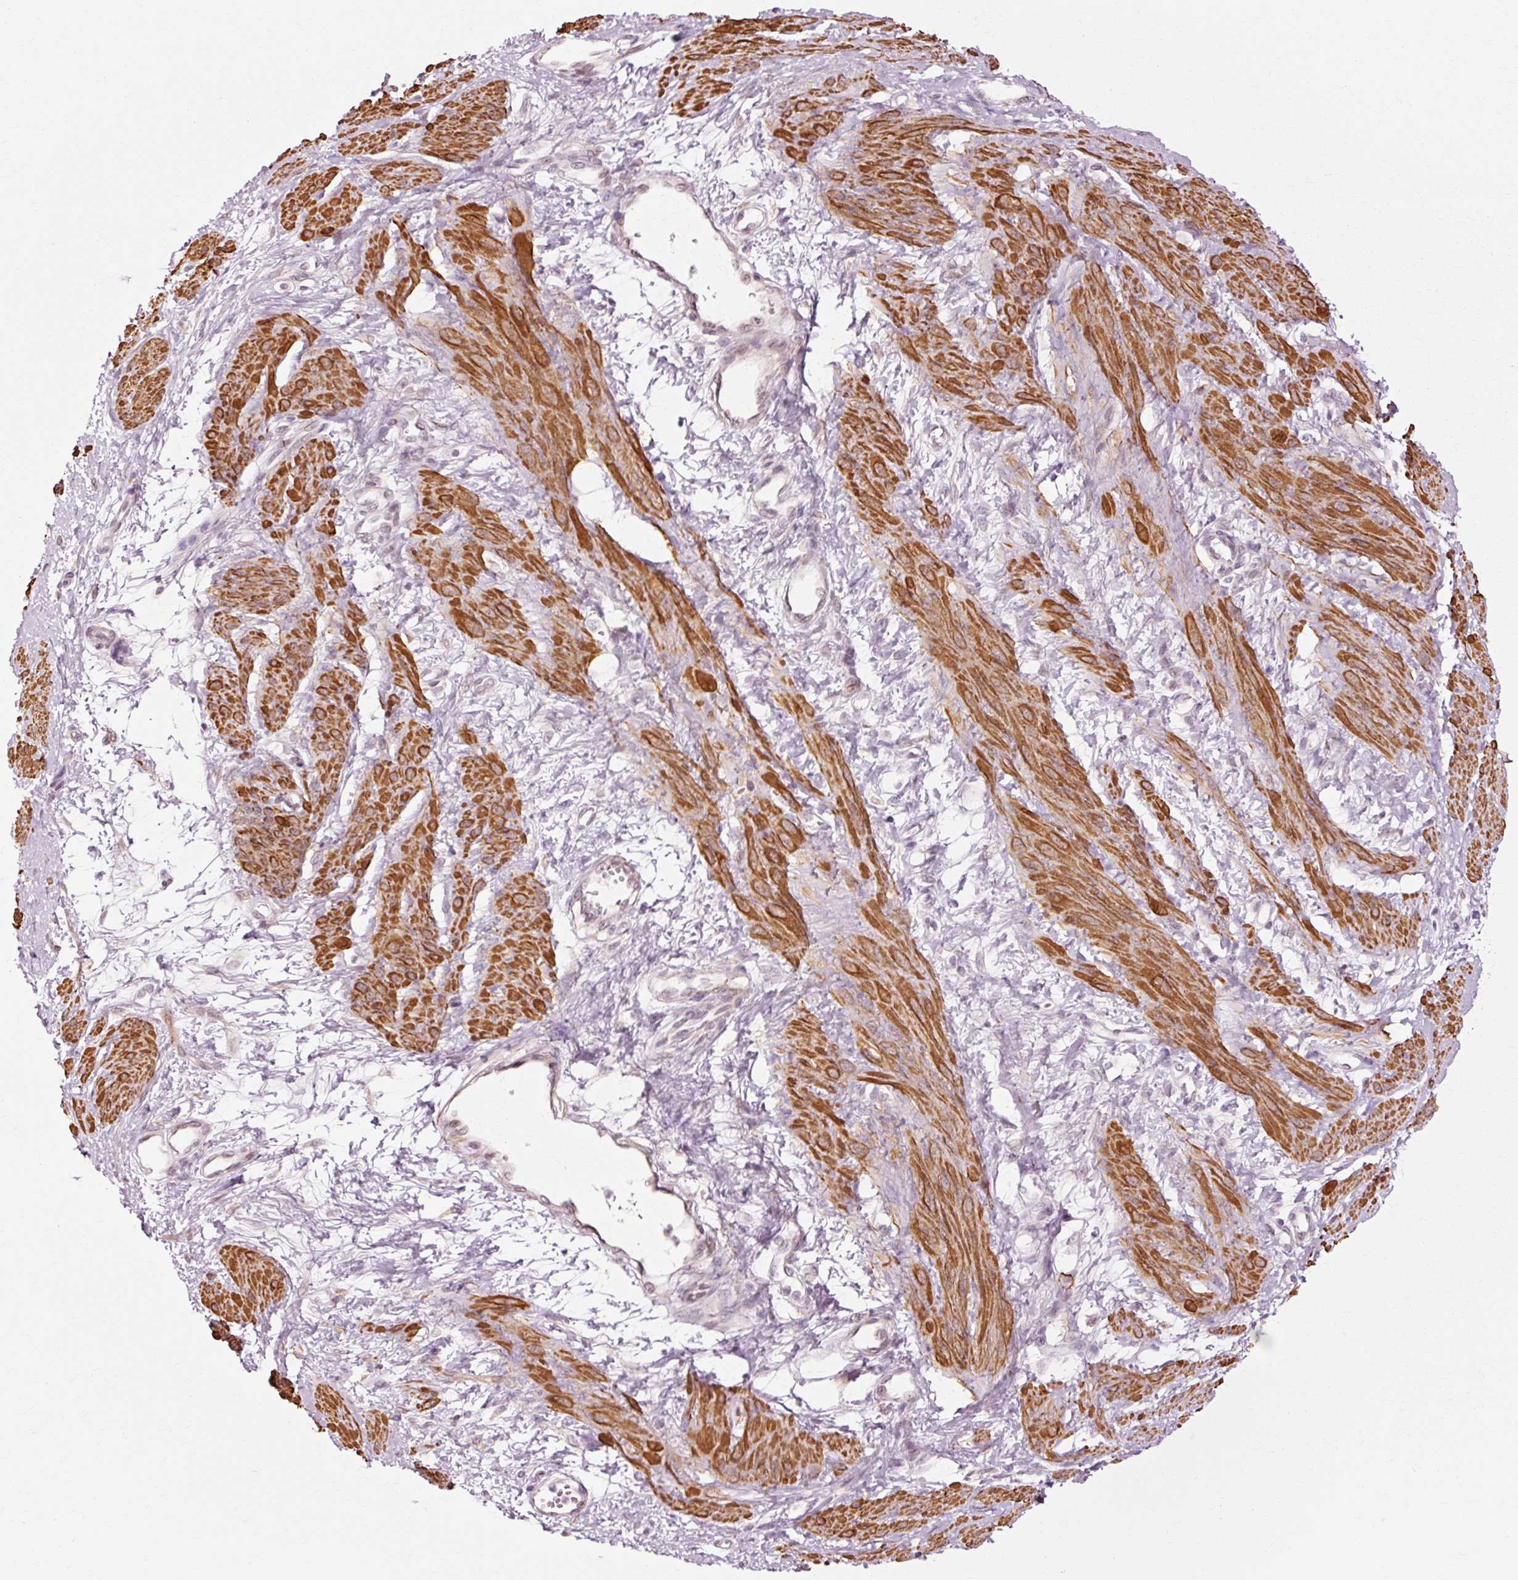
{"staining": {"intensity": "moderate", "quantity": ">75%", "location": "cytoplasmic/membranous"}, "tissue": "smooth muscle", "cell_type": "Smooth muscle cells", "image_type": "normal", "snomed": [{"axis": "morphology", "description": "Normal tissue, NOS"}, {"axis": "topography", "description": "Smooth muscle"}, {"axis": "topography", "description": "Uterus"}], "caption": "IHC micrograph of normal smooth muscle: human smooth muscle stained using immunohistochemistry (IHC) demonstrates medium levels of moderate protein expression localized specifically in the cytoplasmic/membranous of smooth muscle cells, appearing as a cytoplasmic/membranous brown color.", "gene": "RANBP2", "patient": {"sex": "female", "age": 39}}